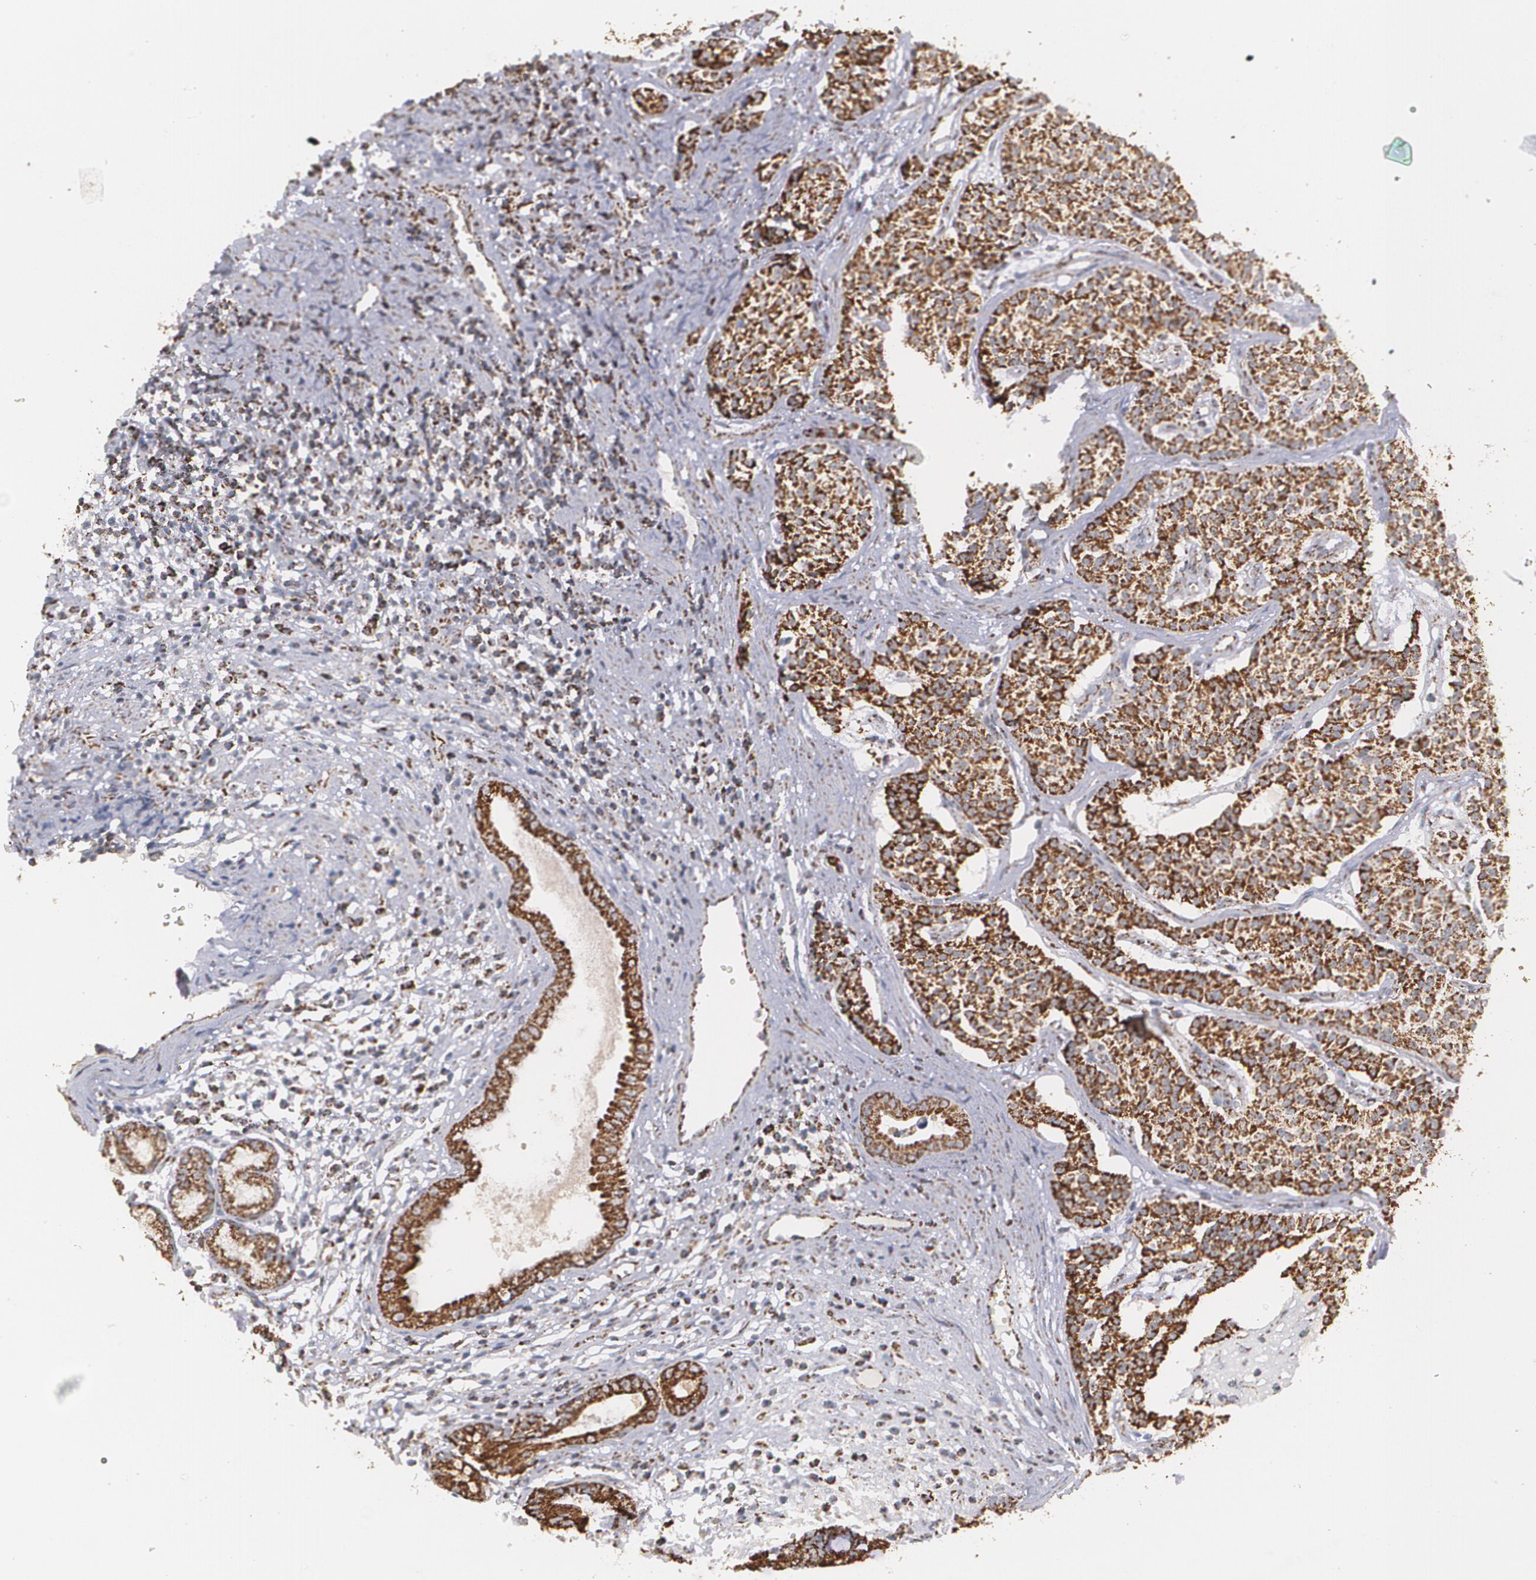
{"staining": {"intensity": "strong", "quantity": ">75%", "location": "cytoplasmic/membranous"}, "tissue": "carcinoid", "cell_type": "Tumor cells", "image_type": "cancer", "snomed": [{"axis": "morphology", "description": "Carcinoid, malignant, NOS"}, {"axis": "topography", "description": "Stomach"}], "caption": "High-magnification brightfield microscopy of carcinoid (malignant) stained with DAB (brown) and counterstained with hematoxylin (blue). tumor cells exhibit strong cytoplasmic/membranous staining is seen in approximately>75% of cells.", "gene": "HSPD1", "patient": {"sex": "female", "age": 76}}